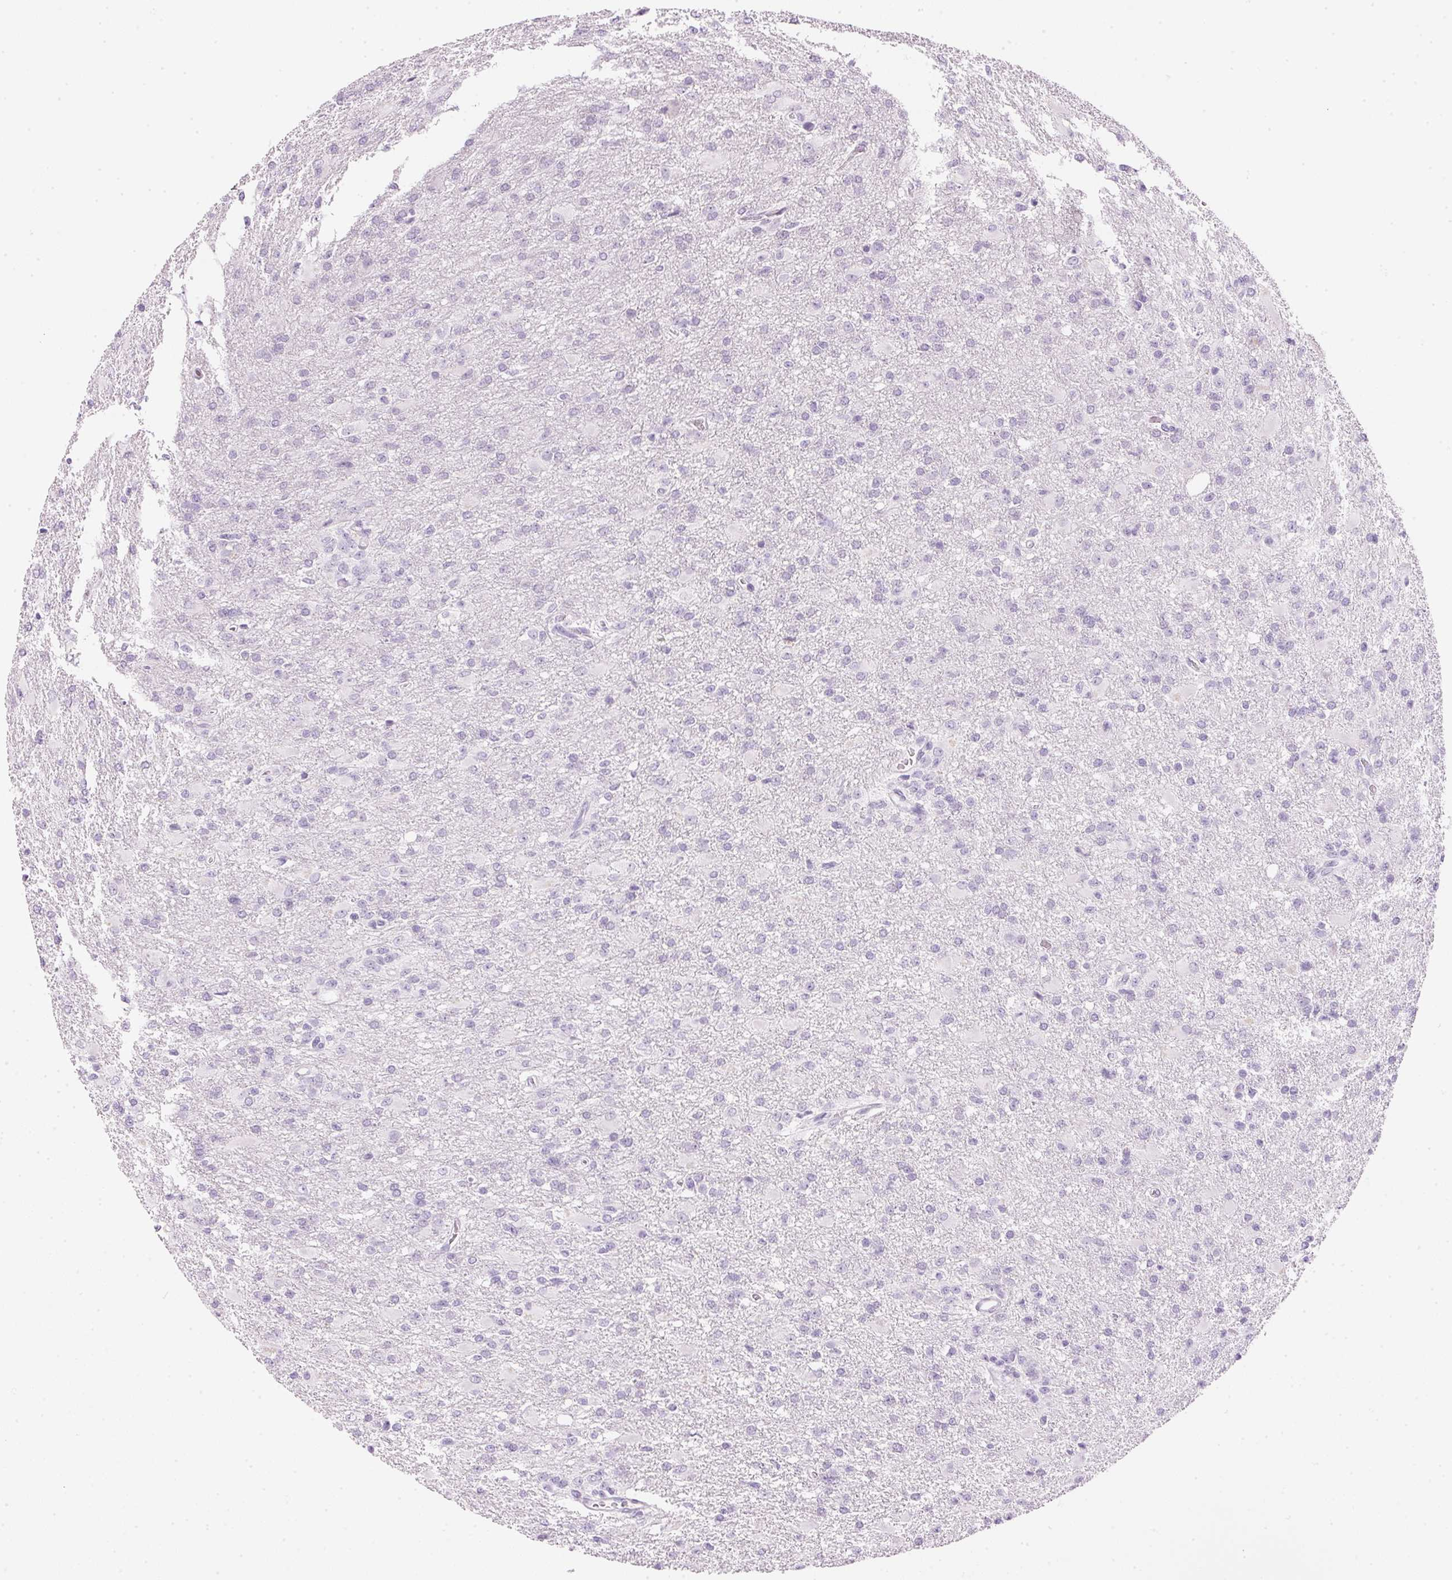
{"staining": {"intensity": "negative", "quantity": "none", "location": "none"}, "tissue": "glioma", "cell_type": "Tumor cells", "image_type": "cancer", "snomed": [{"axis": "morphology", "description": "Glioma, malignant, High grade"}, {"axis": "topography", "description": "Brain"}], "caption": "Glioma was stained to show a protein in brown. There is no significant positivity in tumor cells.", "gene": "IGFBP1", "patient": {"sex": "male", "age": 68}}